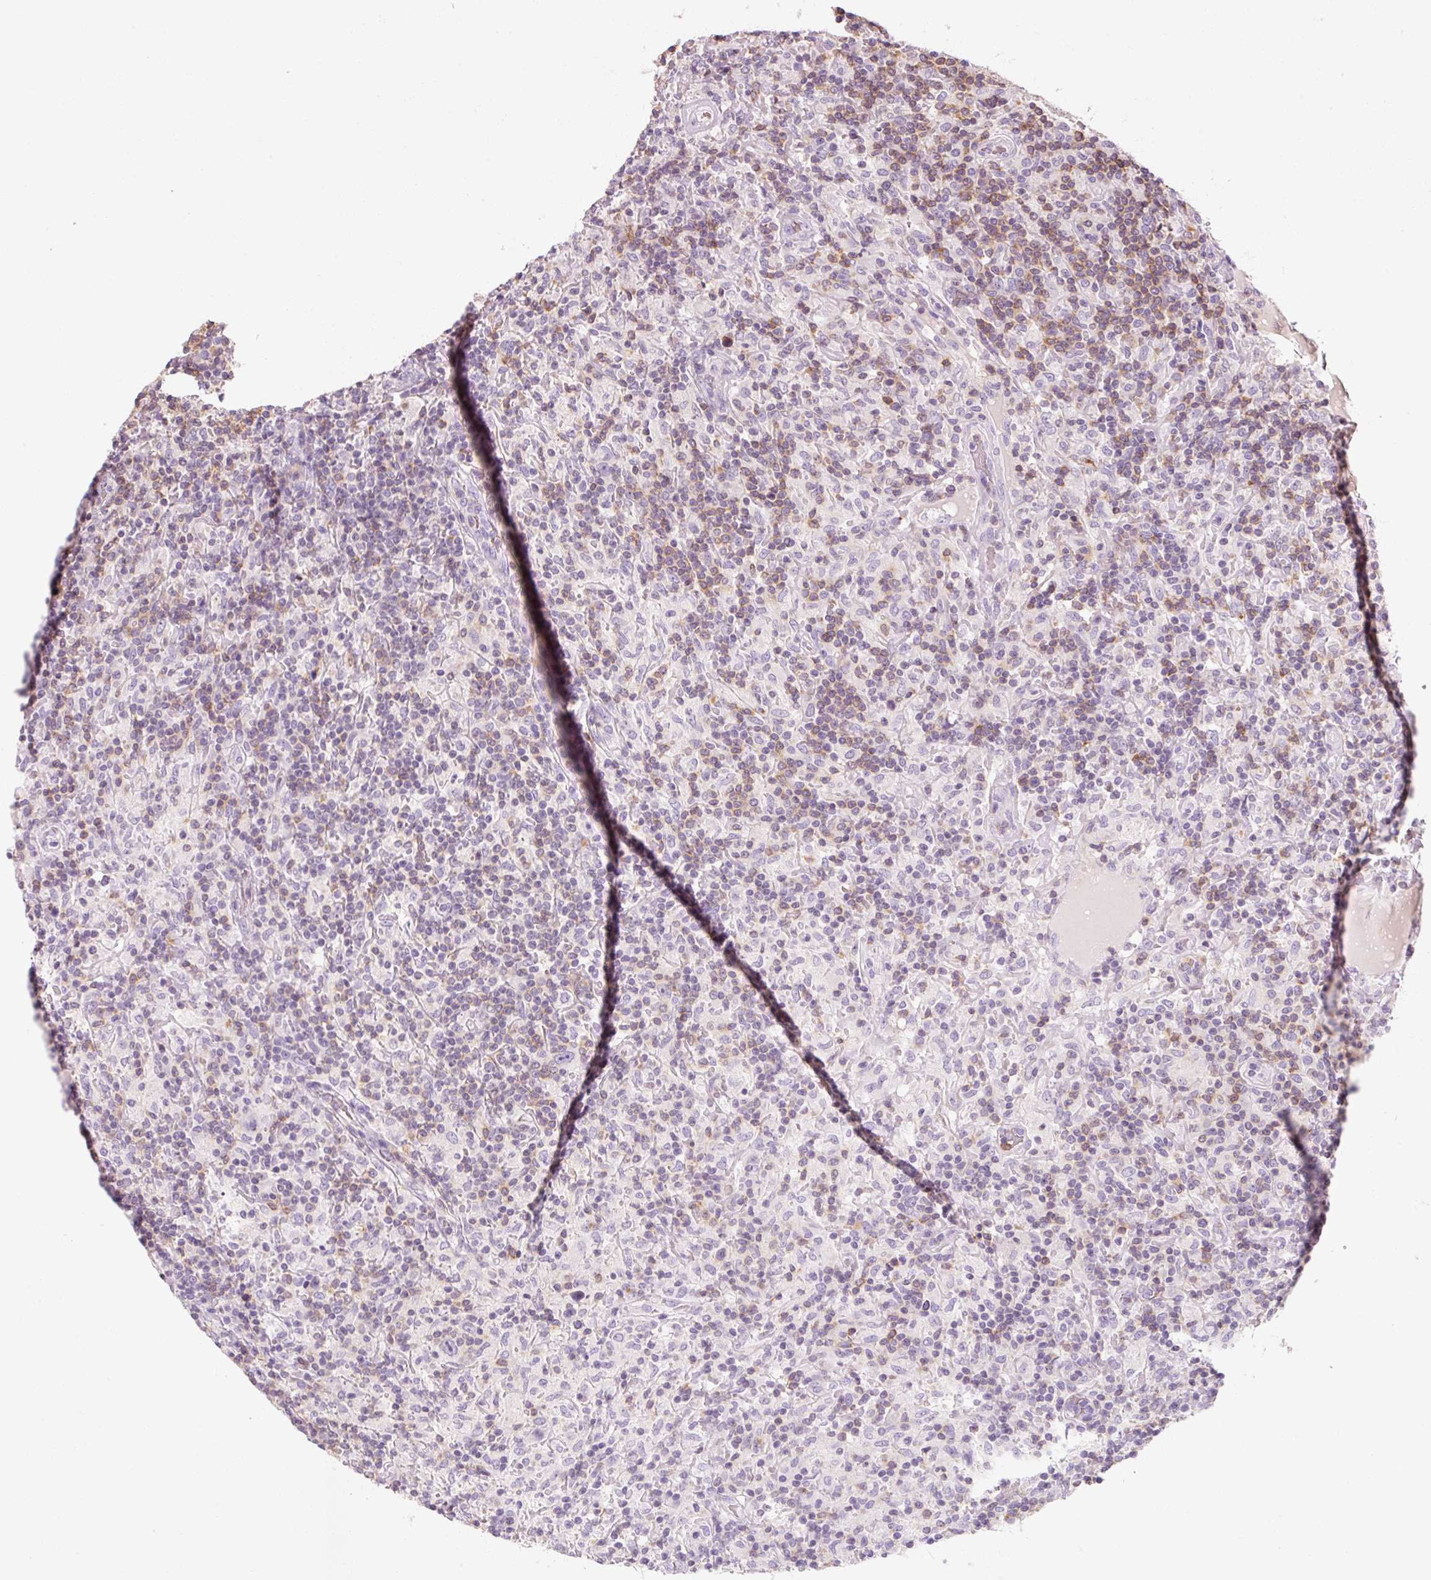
{"staining": {"intensity": "negative", "quantity": "none", "location": "none"}, "tissue": "lymphoma", "cell_type": "Tumor cells", "image_type": "cancer", "snomed": [{"axis": "morphology", "description": "Hodgkin's disease, NOS"}, {"axis": "topography", "description": "Lymph node"}], "caption": "The immunohistochemistry (IHC) photomicrograph has no significant expression in tumor cells of lymphoma tissue.", "gene": "OR8K1", "patient": {"sex": "male", "age": 70}}